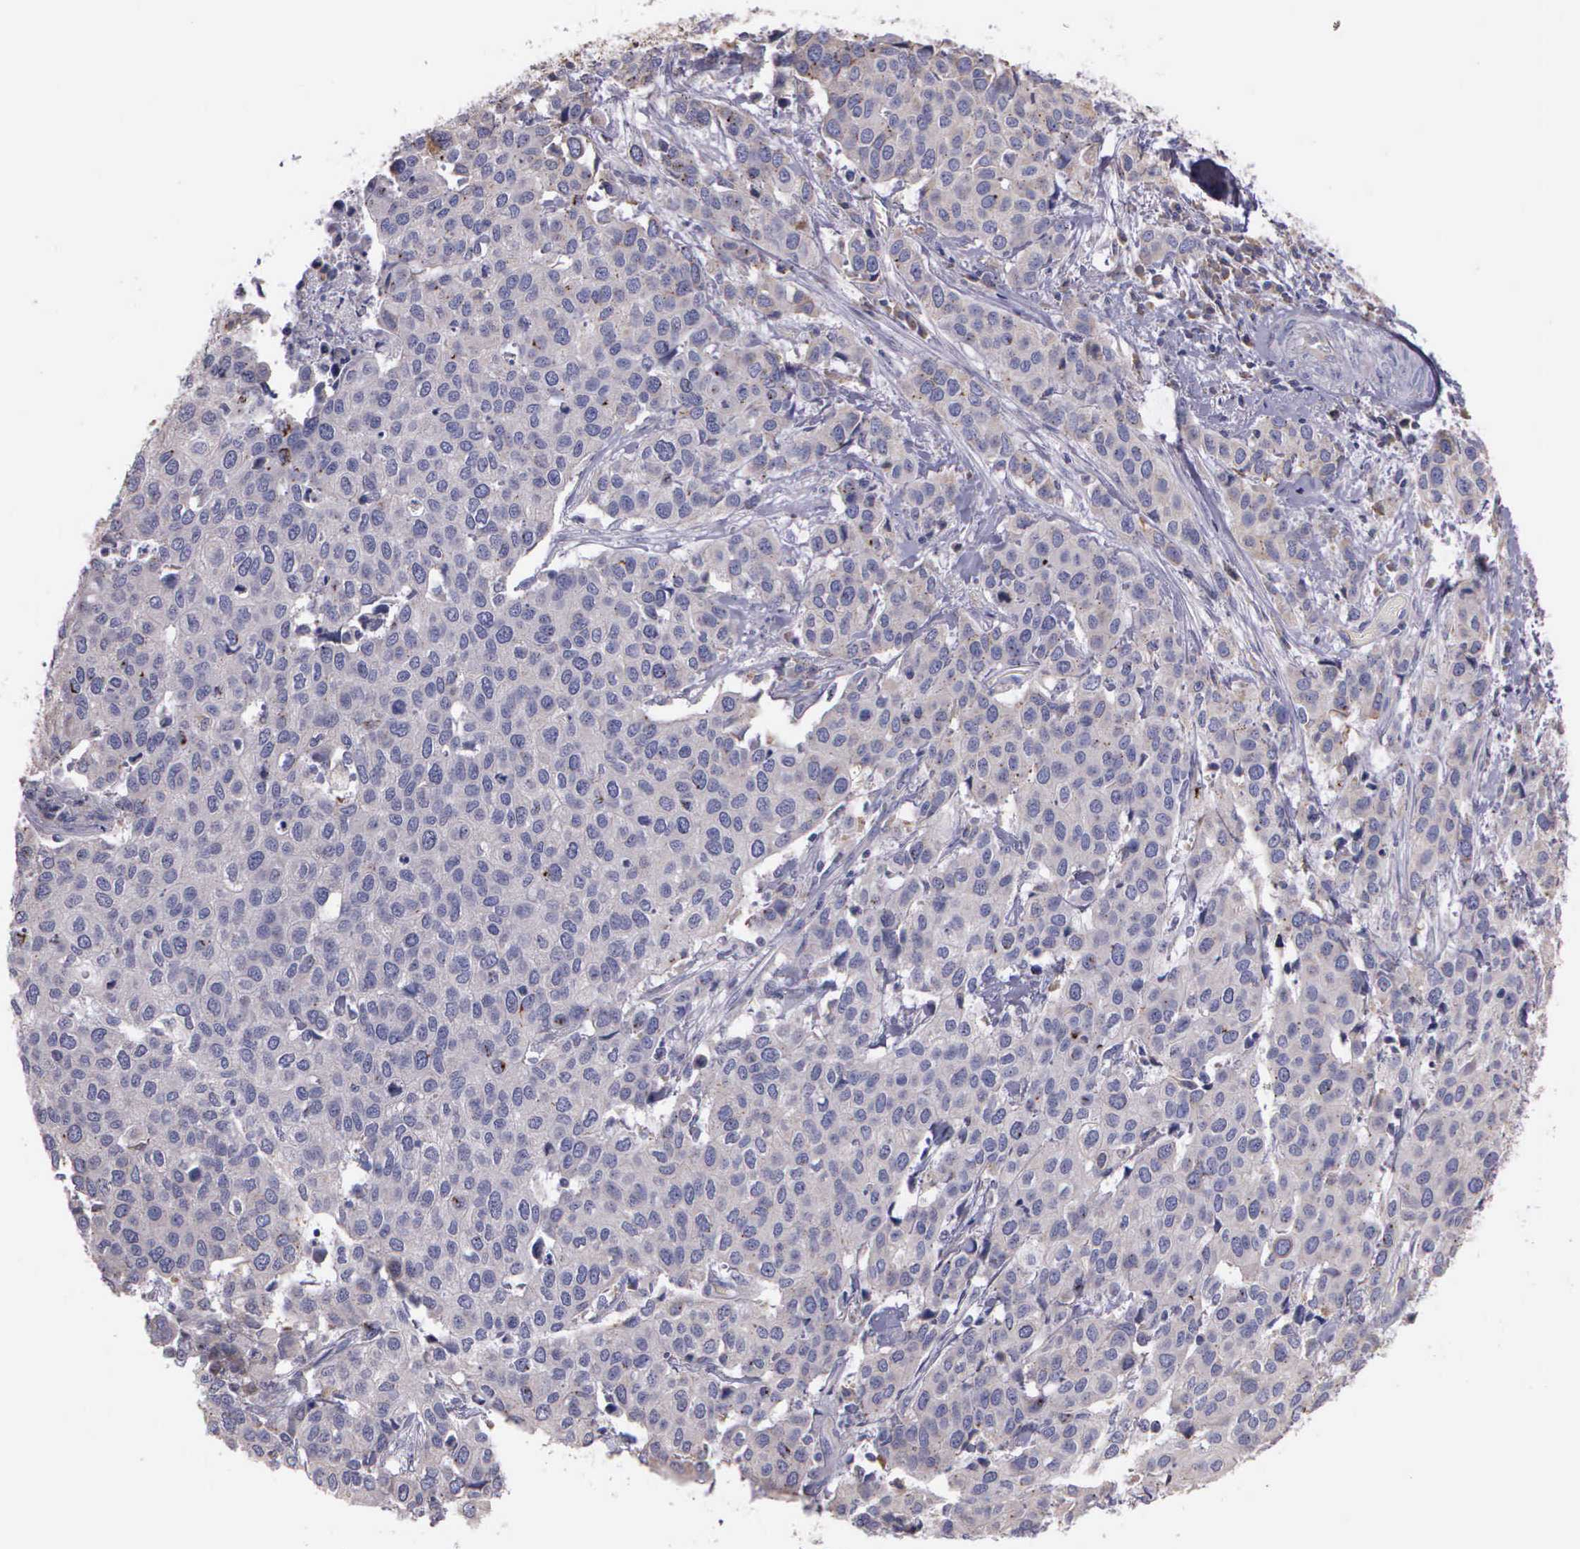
{"staining": {"intensity": "weak", "quantity": ">75%", "location": "cytoplasmic/membranous"}, "tissue": "cervical cancer", "cell_type": "Tumor cells", "image_type": "cancer", "snomed": [{"axis": "morphology", "description": "Squamous cell carcinoma, NOS"}, {"axis": "topography", "description": "Cervix"}], "caption": "Immunohistochemistry photomicrograph of neoplastic tissue: human squamous cell carcinoma (cervical) stained using immunohistochemistry shows low levels of weak protein expression localized specifically in the cytoplasmic/membranous of tumor cells, appearing as a cytoplasmic/membranous brown color.", "gene": "MIA2", "patient": {"sex": "female", "age": 54}}